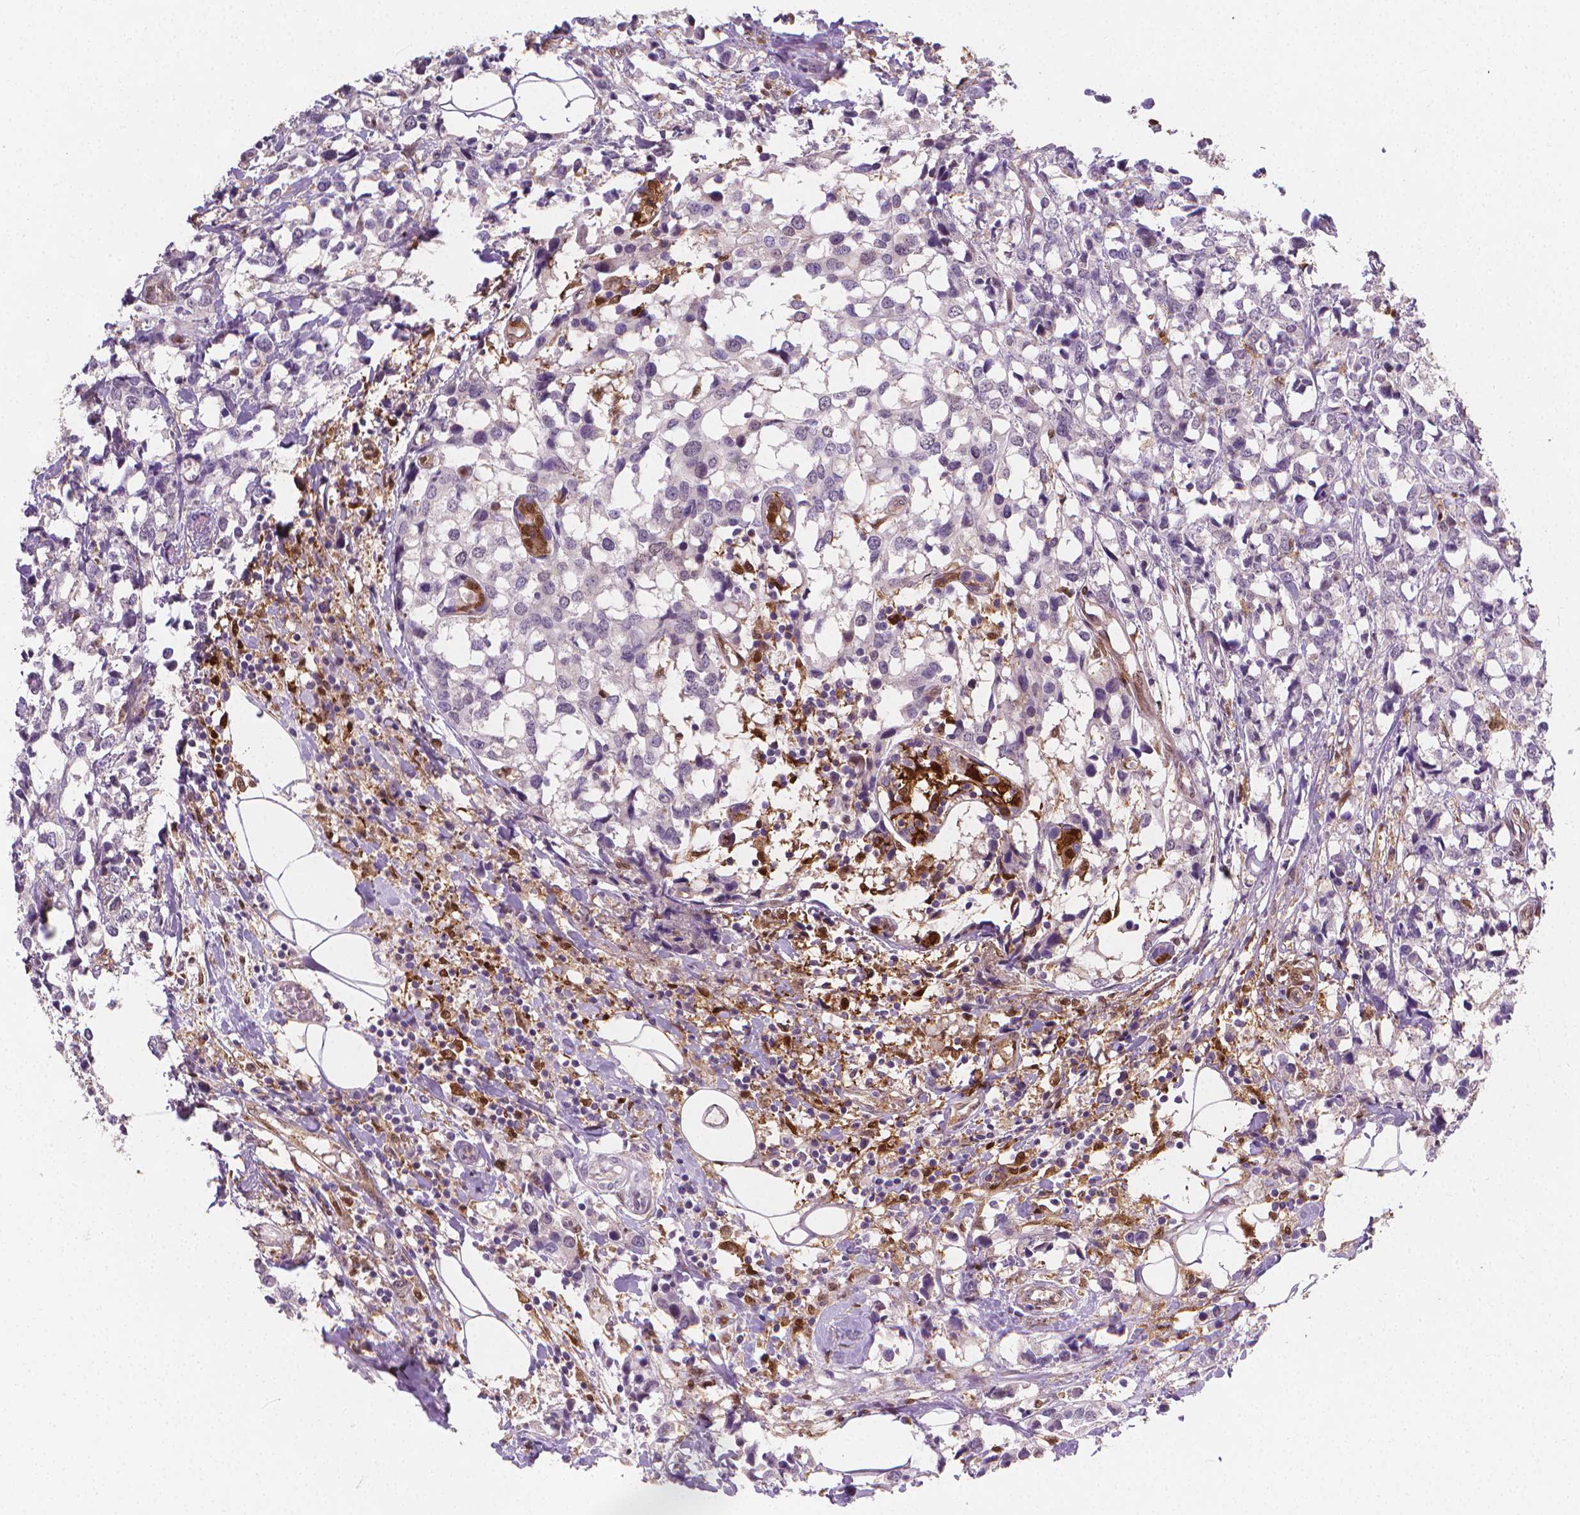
{"staining": {"intensity": "negative", "quantity": "none", "location": "none"}, "tissue": "breast cancer", "cell_type": "Tumor cells", "image_type": "cancer", "snomed": [{"axis": "morphology", "description": "Lobular carcinoma"}, {"axis": "topography", "description": "Breast"}], "caption": "Tumor cells show no significant protein positivity in breast lobular carcinoma. (DAB immunohistochemistry (IHC) with hematoxylin counter stain).", "gene": "TNFAIP2", "patient": {"sex": "female", "age": 59}}